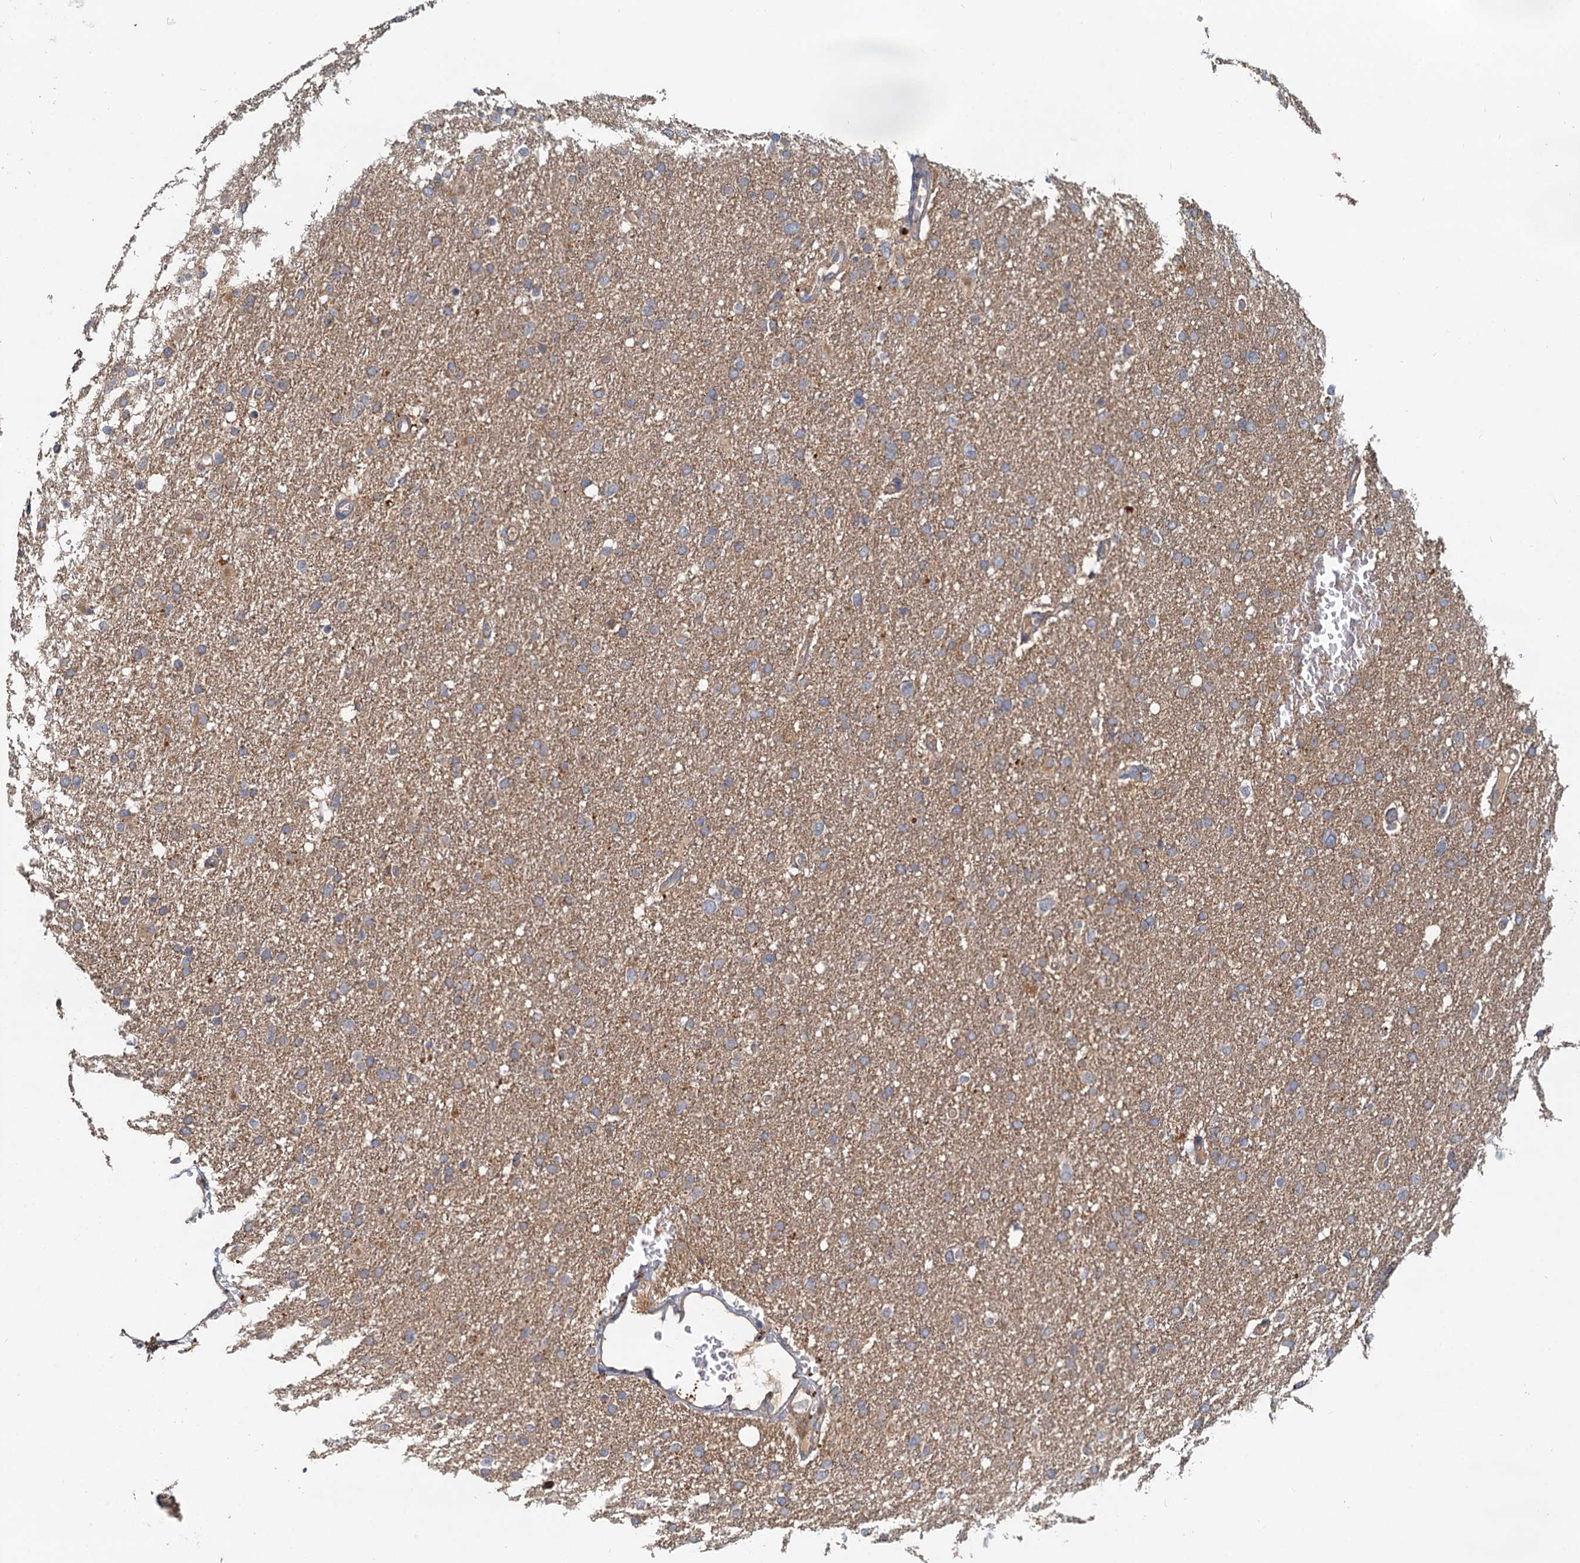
{"staining": {"intensity": "weak", "quantity": "25%-75%", "location": "cytoplasmic/membranous"}, "tissue": "glioma", "cell_type": "Tumor cells", "image_type": "cancer", "snomed": [{"axis": "morphology", "description": "Glioma, malignant, High grade"}, {"axis": "topography", "description": "Cerebral cortex"}], "caption": "Glioma was stained to show a protein in brown. There is low levels of weak cytoplasmic/membranous staining in approximately 25%-75% of tumor cells.", "gene": "TOLLIP", "patient": {"sex": "female", "age": 36}}